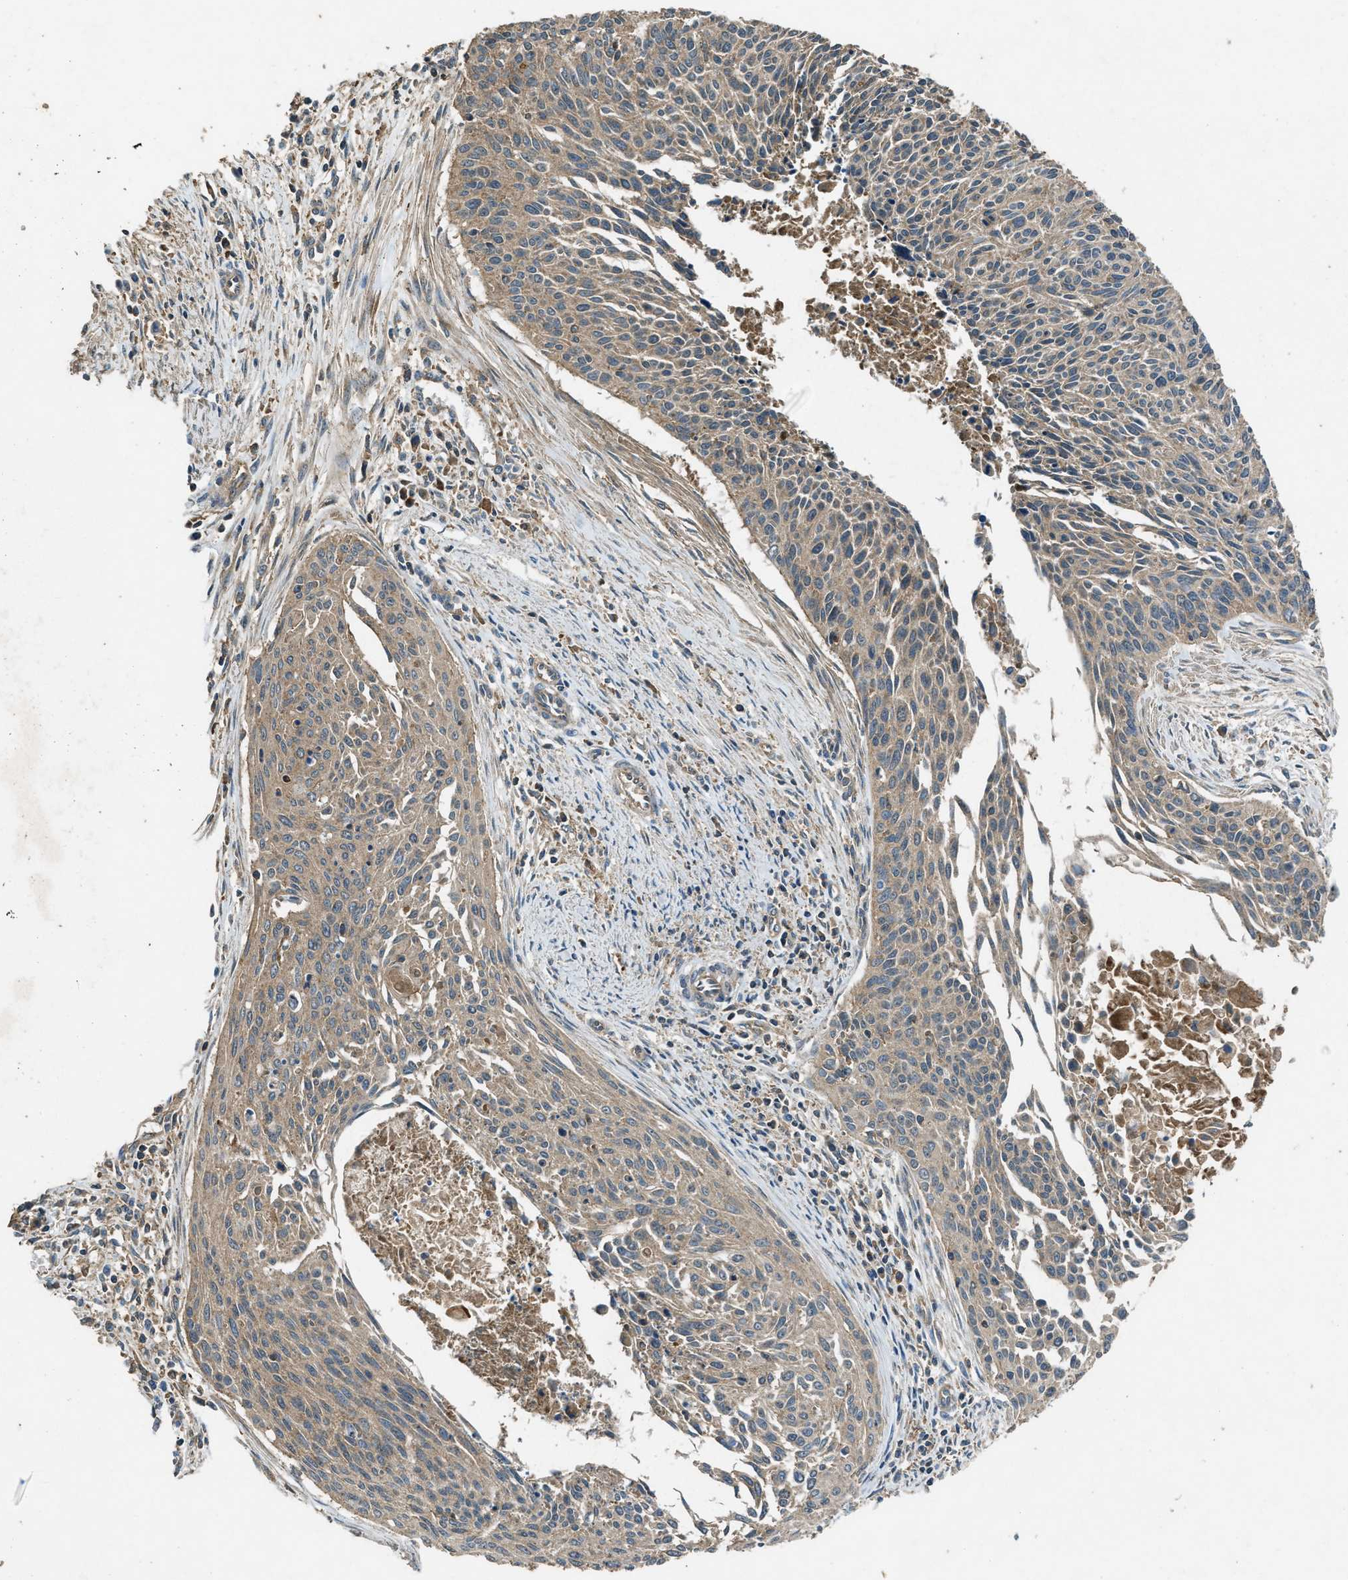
{"staining": {"intensity": "moderate", "quantity": ">75%", "location": "cytoplasmic/membranous"}, "tissue": "cervical cancer", "cell_type": "Tumor cells", "image_type": "cancer", "snomed": [{"axis": "morphology", "description": "Squamous cell carcinoma, NOS"}, {"axis": "topography", "description": "Cervix"}], "caption": "Immunohistochemistry (IHC) (DAB) staining of cervical cancer displays moderate cytoplasmic/membranous protein staining in approximately >75% of tumor cells. The protein is stained brown, and the nuclei are stained in blue (DAB (3,3'-diaminobenzidine) IHC with brightfield microscopy, high magnification).", "gene": "MAP3K8", "patient": {"sex": "female", "age": 55}}